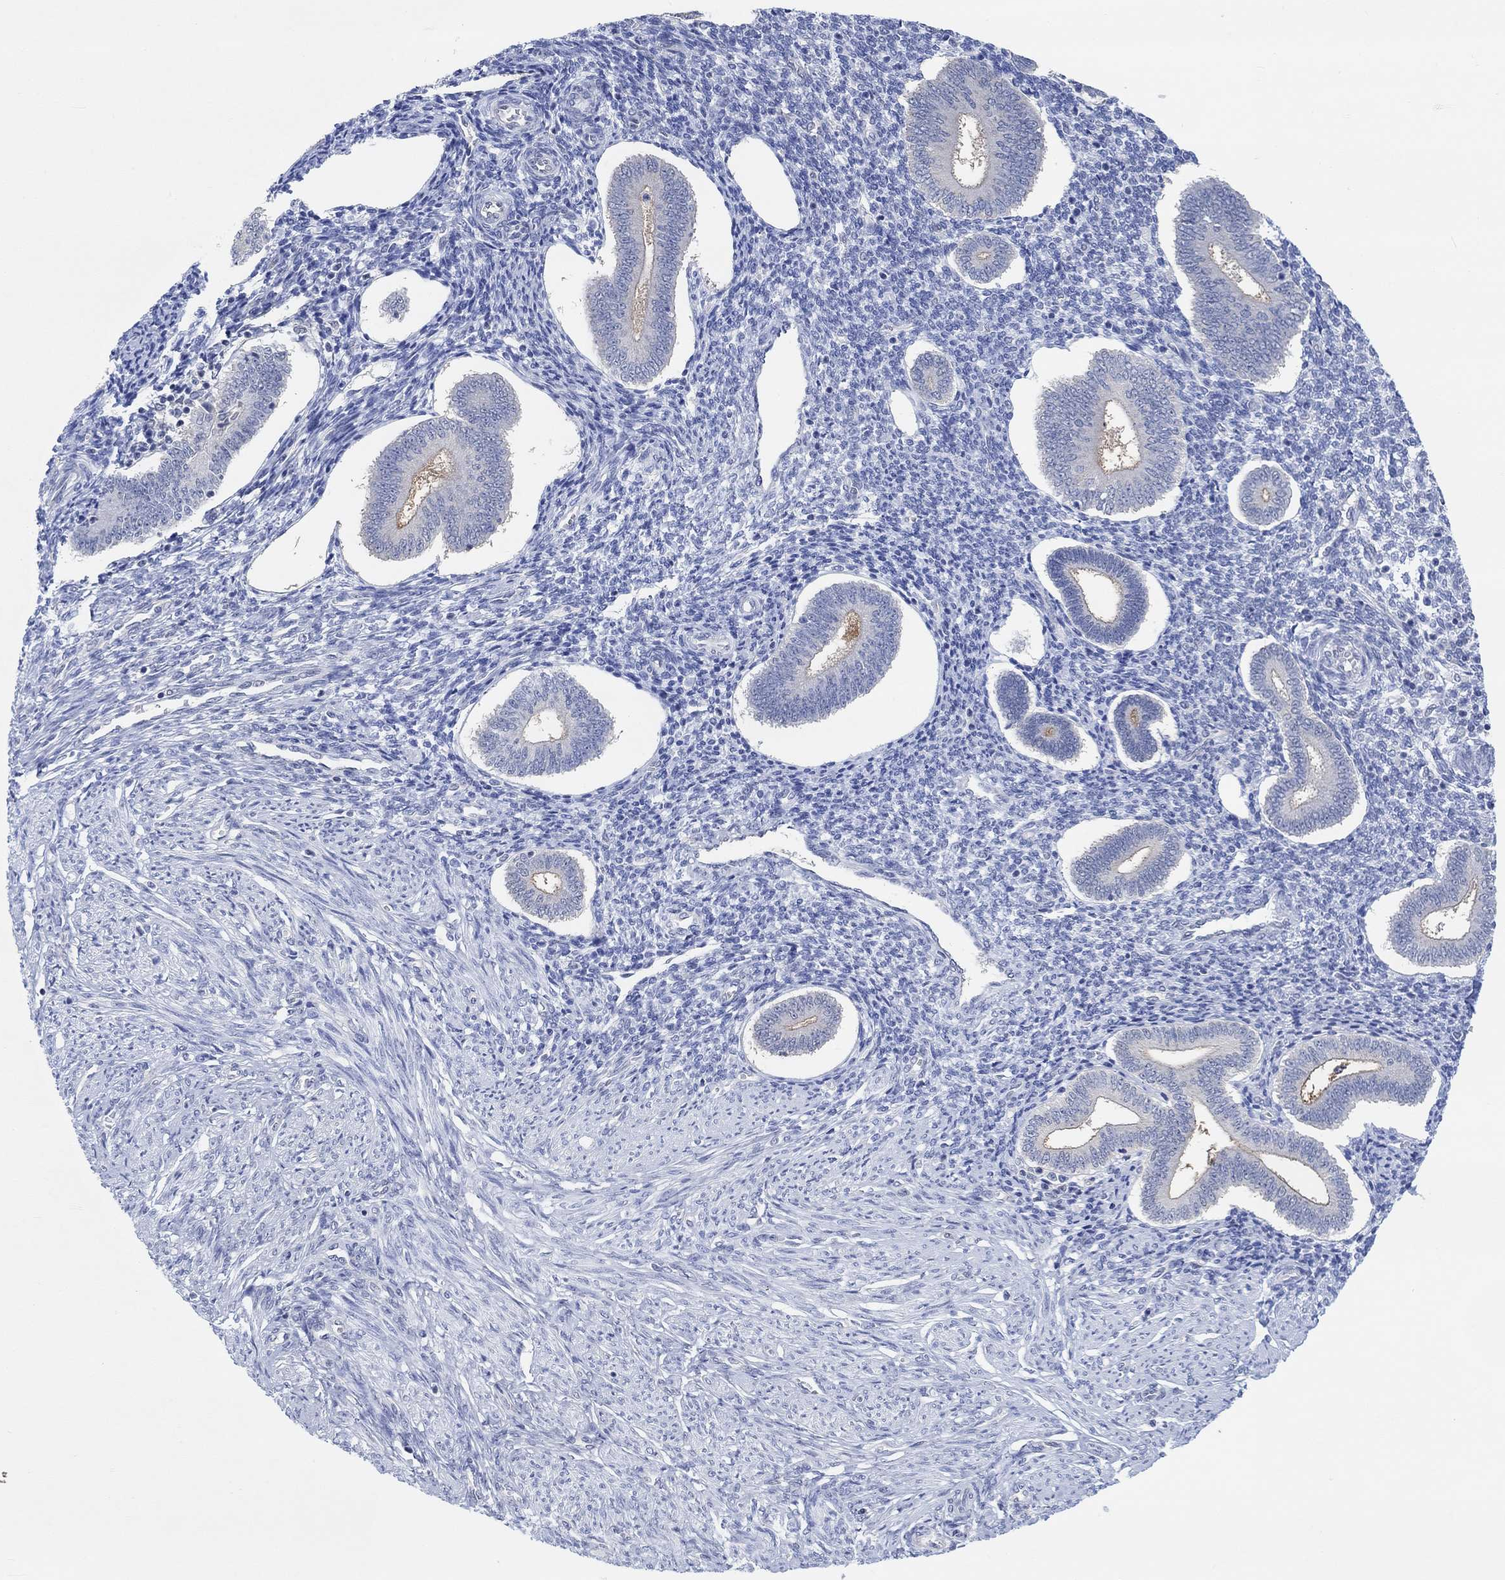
{"staining": {"intensity": "negative", "quantity": "none", "location": "none"}, "tissue": "endometrium", "cell_type": "Cells in endometrial stroma", "image_type": "normal", "snomed": [{"axis": "morphology", "description": "Normal tissue, NOS"}, {"axis": "topography", "description": "Endometrium"}], "caption": "Immunohistochemical staining of unremarkable endometrium displays no significant expression in cells in endometrial stroma.", "gene": "MUC1", "patient": {"sex": "female", "age": 40}}